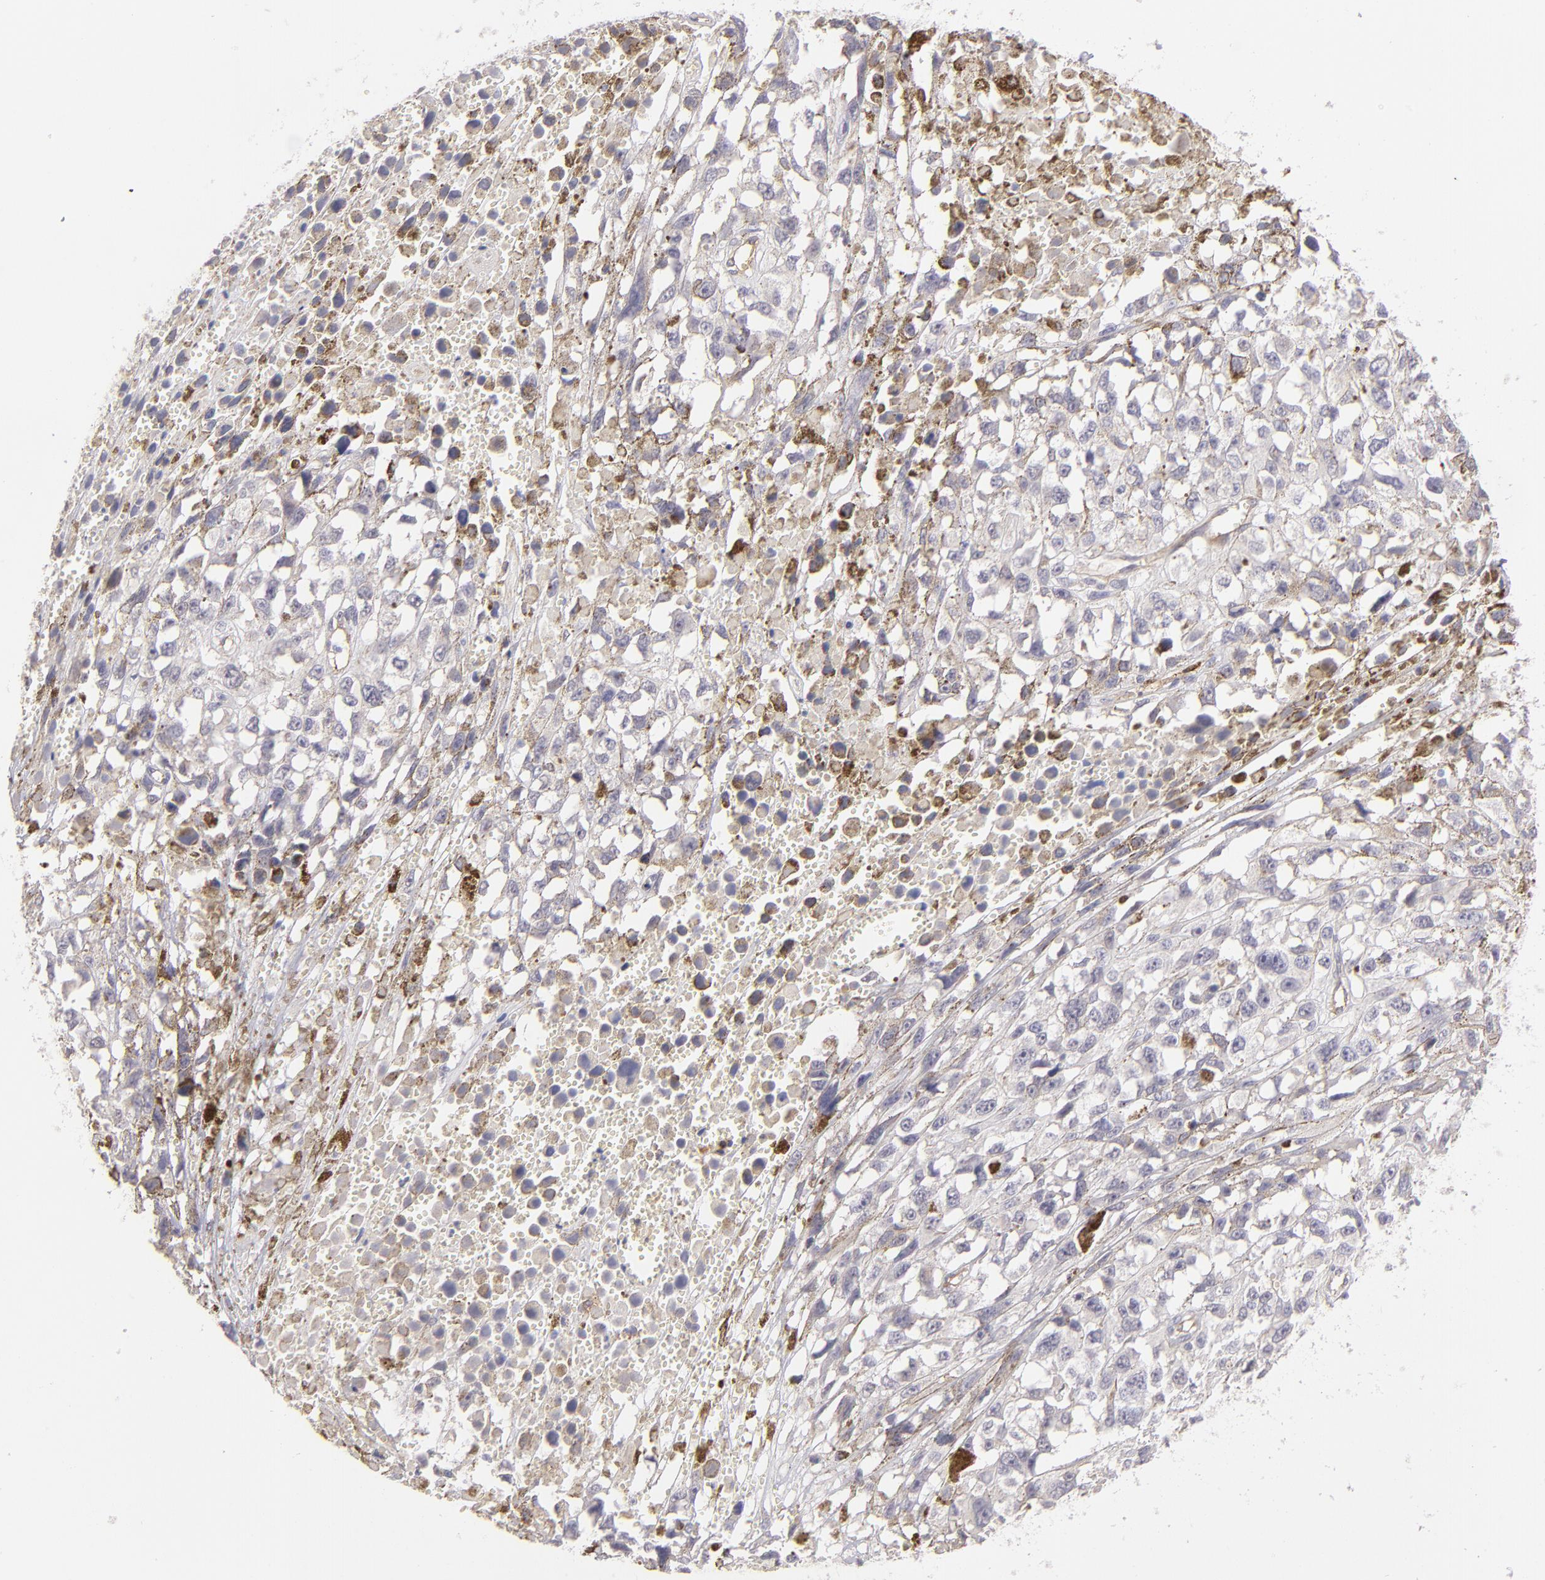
{"staining": {"intensity": "negative", "quantity": "none", "location": "none"}, "tissue": "melanoma", "cell_type": "Tumor cells", "image_type": "cancer", "snomed": [{"axis": "morphology", "description": "Malignant melanoma, Metastatic site"}, {"axis": "topography", "description": "Lymph node"}], "caption": "Tumor cells are negative for protein expression in human melanoma. (DAB (3,3'-diaminobenzidine) IHC visualized using brightfield microscopy, high magnification).", "gene": "THBD", "patient": {"sex": "male", "age": 59}}